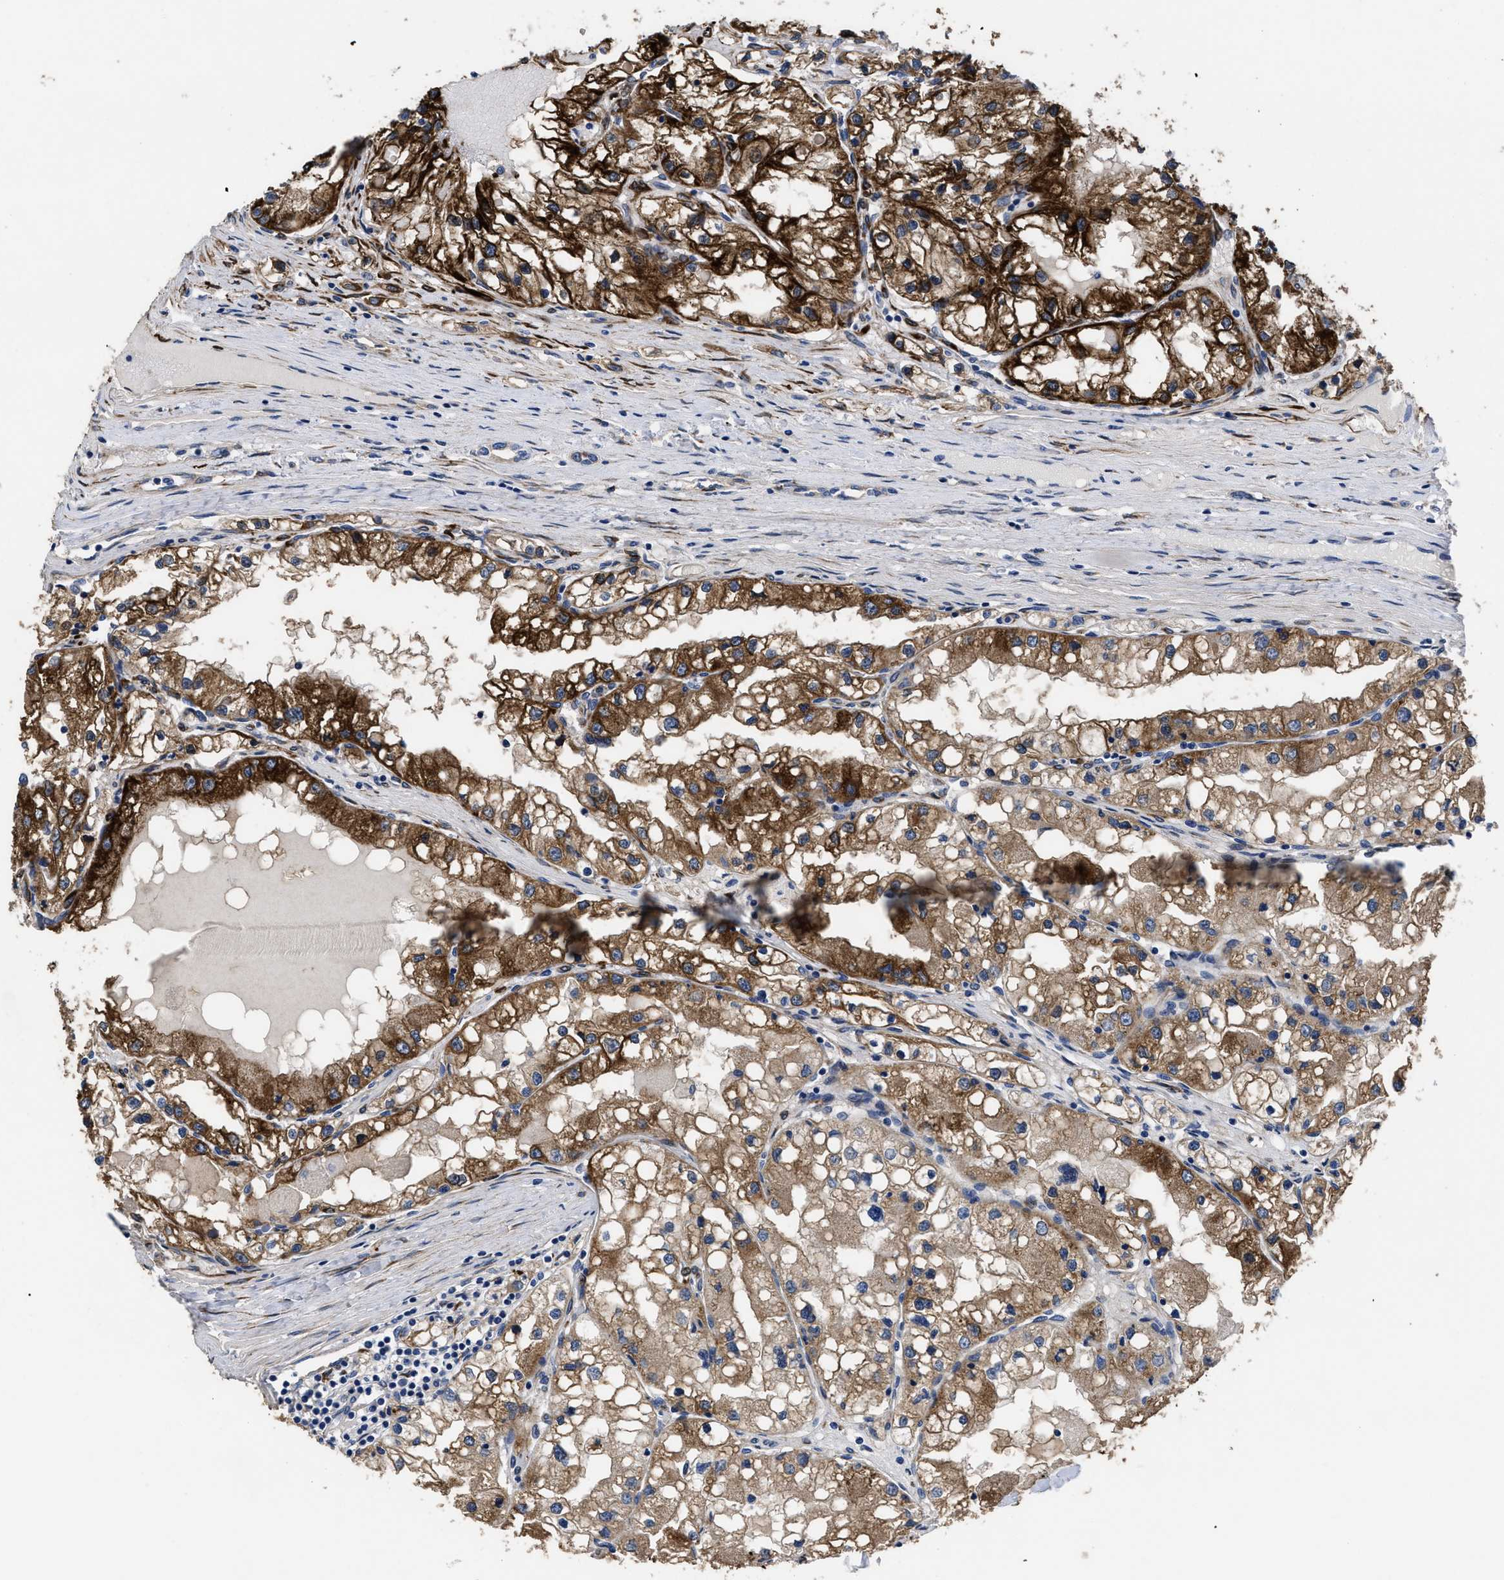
{"staining": {"intensity": "strong", "quantity": ">75%", "location": "cytoplasmic/membranous"}, "tissue": "renal cancer", "cell_type": "Tumor cells", "image_type": "cancer", "snomed": [{"axis": "morphology", "description": "Adenocarcinoma, NOS"}, {"axis": "topography", "description": "Kidney"}], "caption": "Protein staining demonstrates strong cytoplasmic/membranous expression in approximately >75% of tumor cells in renal cancer (adenocarcinoma). The staining is performed using DAB (3,3'-diaminobenzidine) brown chromogen to label protein expression. The nuclei are counter-stained blue using hematoxylin.", "gene": "SQLE", "patient": {"sex": "male", "age": 68}}